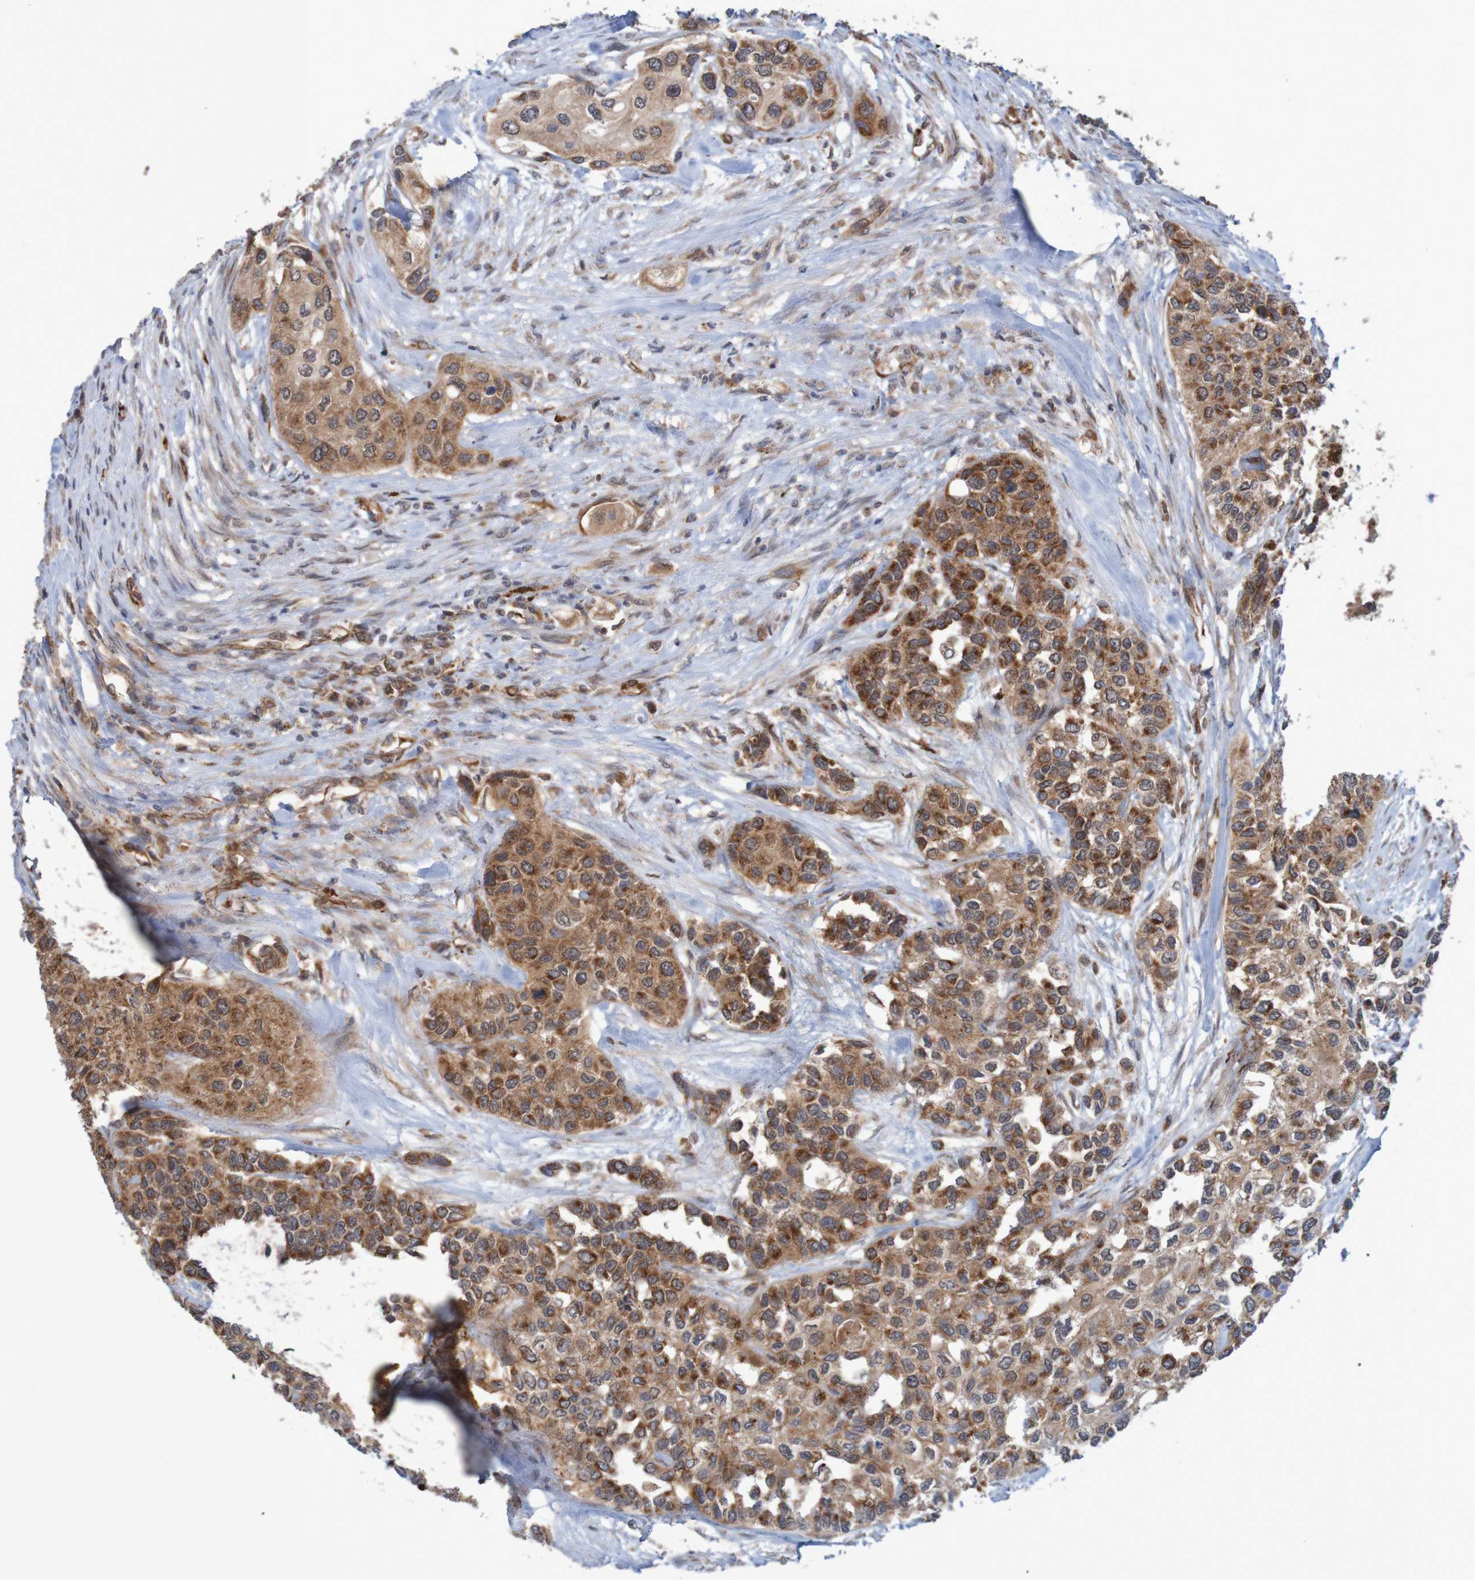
{"staining": {"intensity": "strong", "quantity": ">75%", "location": "cytoplasmic/membranous"}, "tissue": "urothelial cancer", "cell_type": "Tumor cells", "image_type": "cancer", "snomed": [{"axis": "morphology", "description": "Urothelial carcinoma, High grade"}, {"axis": "topography", "description": "Urinary bladder"}], "caption": "Urothelial cancer stained with a protein marker demonstrates strong staining in tumor cells.", "gene": "MRPL52", "patient": {"sex": "female", "age": 56}}